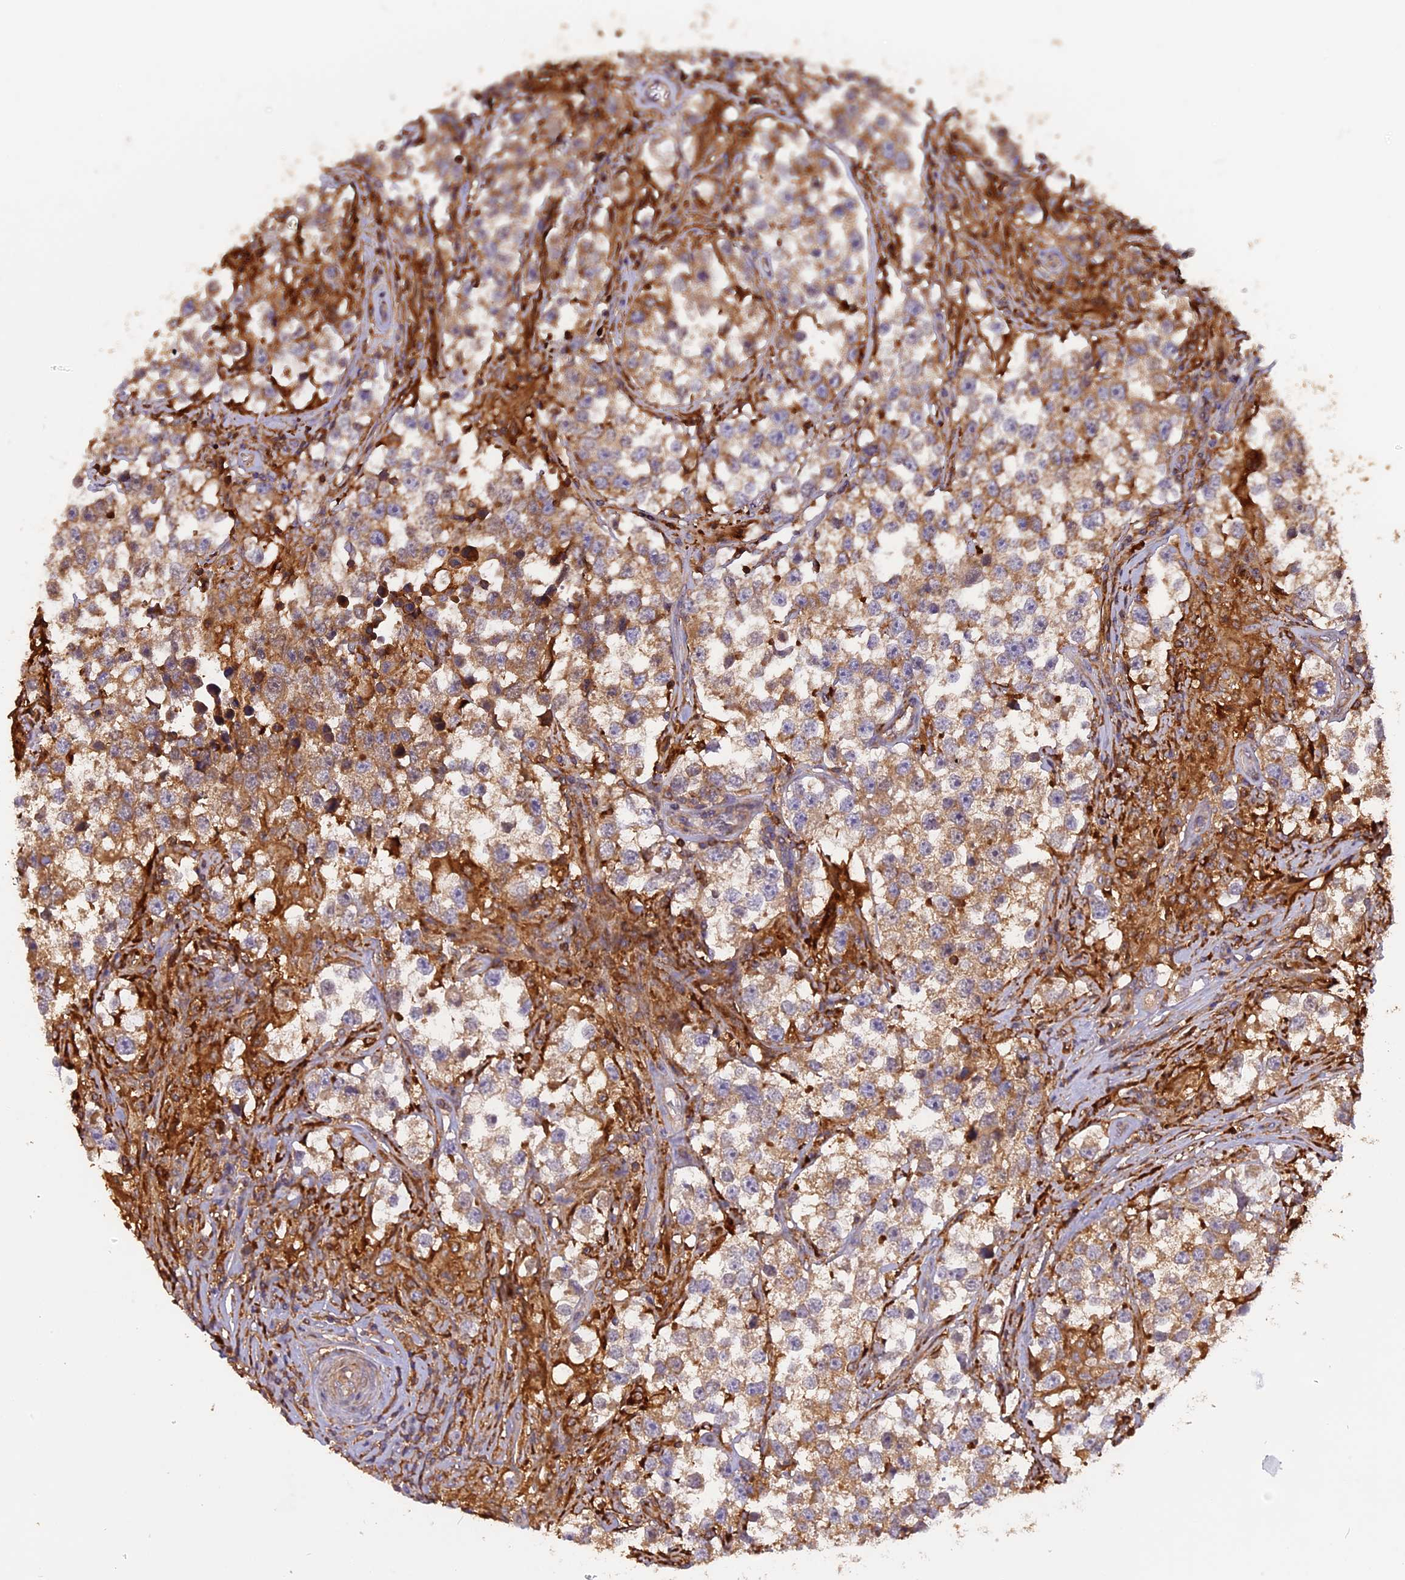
{"staining": {"intensity": "moderate", "quantity": ">75%", "location": "cytoplasmic/membranous"}, "tissue": "testis cancer", "cell_type": "Tumor cells", "image_type": "cancer", "snomed": [{"axis": "morphology", "description": "Seminoma, NOS"}, {"axis": "topography", "description": "Testis"}], "caption": "The histopathology image demonstrates staining of seminoma (testis), revealing moderate cytoplasmic/membranous protein expression (brown color) within tumor cells.", "gene": "STOML1", "patient": {"sex": "male", "age": 46}}